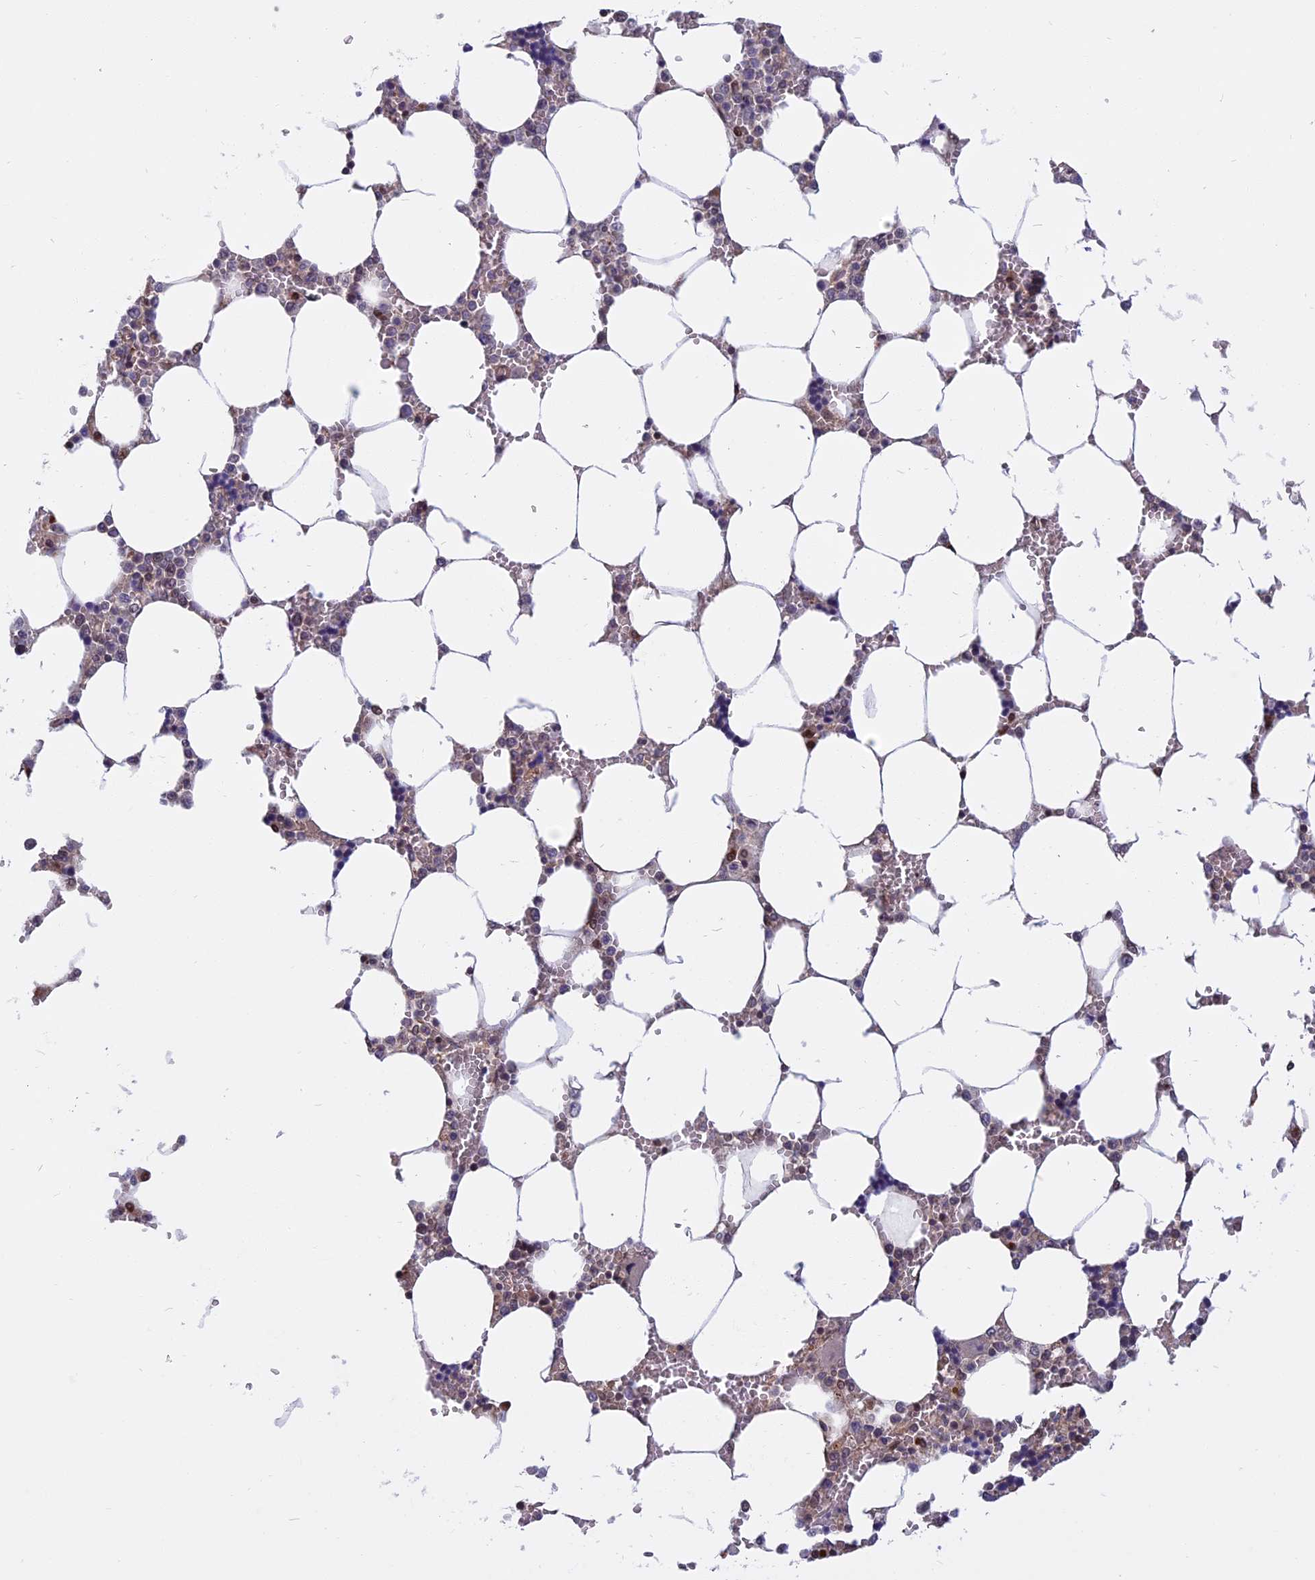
{"staining": {"intensity": "moderate", "quantity": "<25%", "location": "nuclear"}, "tissue": "bone marrow", "cell_type": "Hematopoietic cells", "image_type": "normal", "snomed": [{"axis": "morphology", "description": "Normal tissue, NOS"}, {"axis": "topography", "description": "Bone marrow"}], "caption": "Immunohistochemical staining of normal bone marrow exhibits moderate nuclear protein expression in about <25% of hematopoietic cells. (Stains: DAB in brown, nuclei in blue, Microscopy: brightfield microscopy at high magnification).", "gene": "CCDC113", "patient": {"sex": "male", "age": 64}}